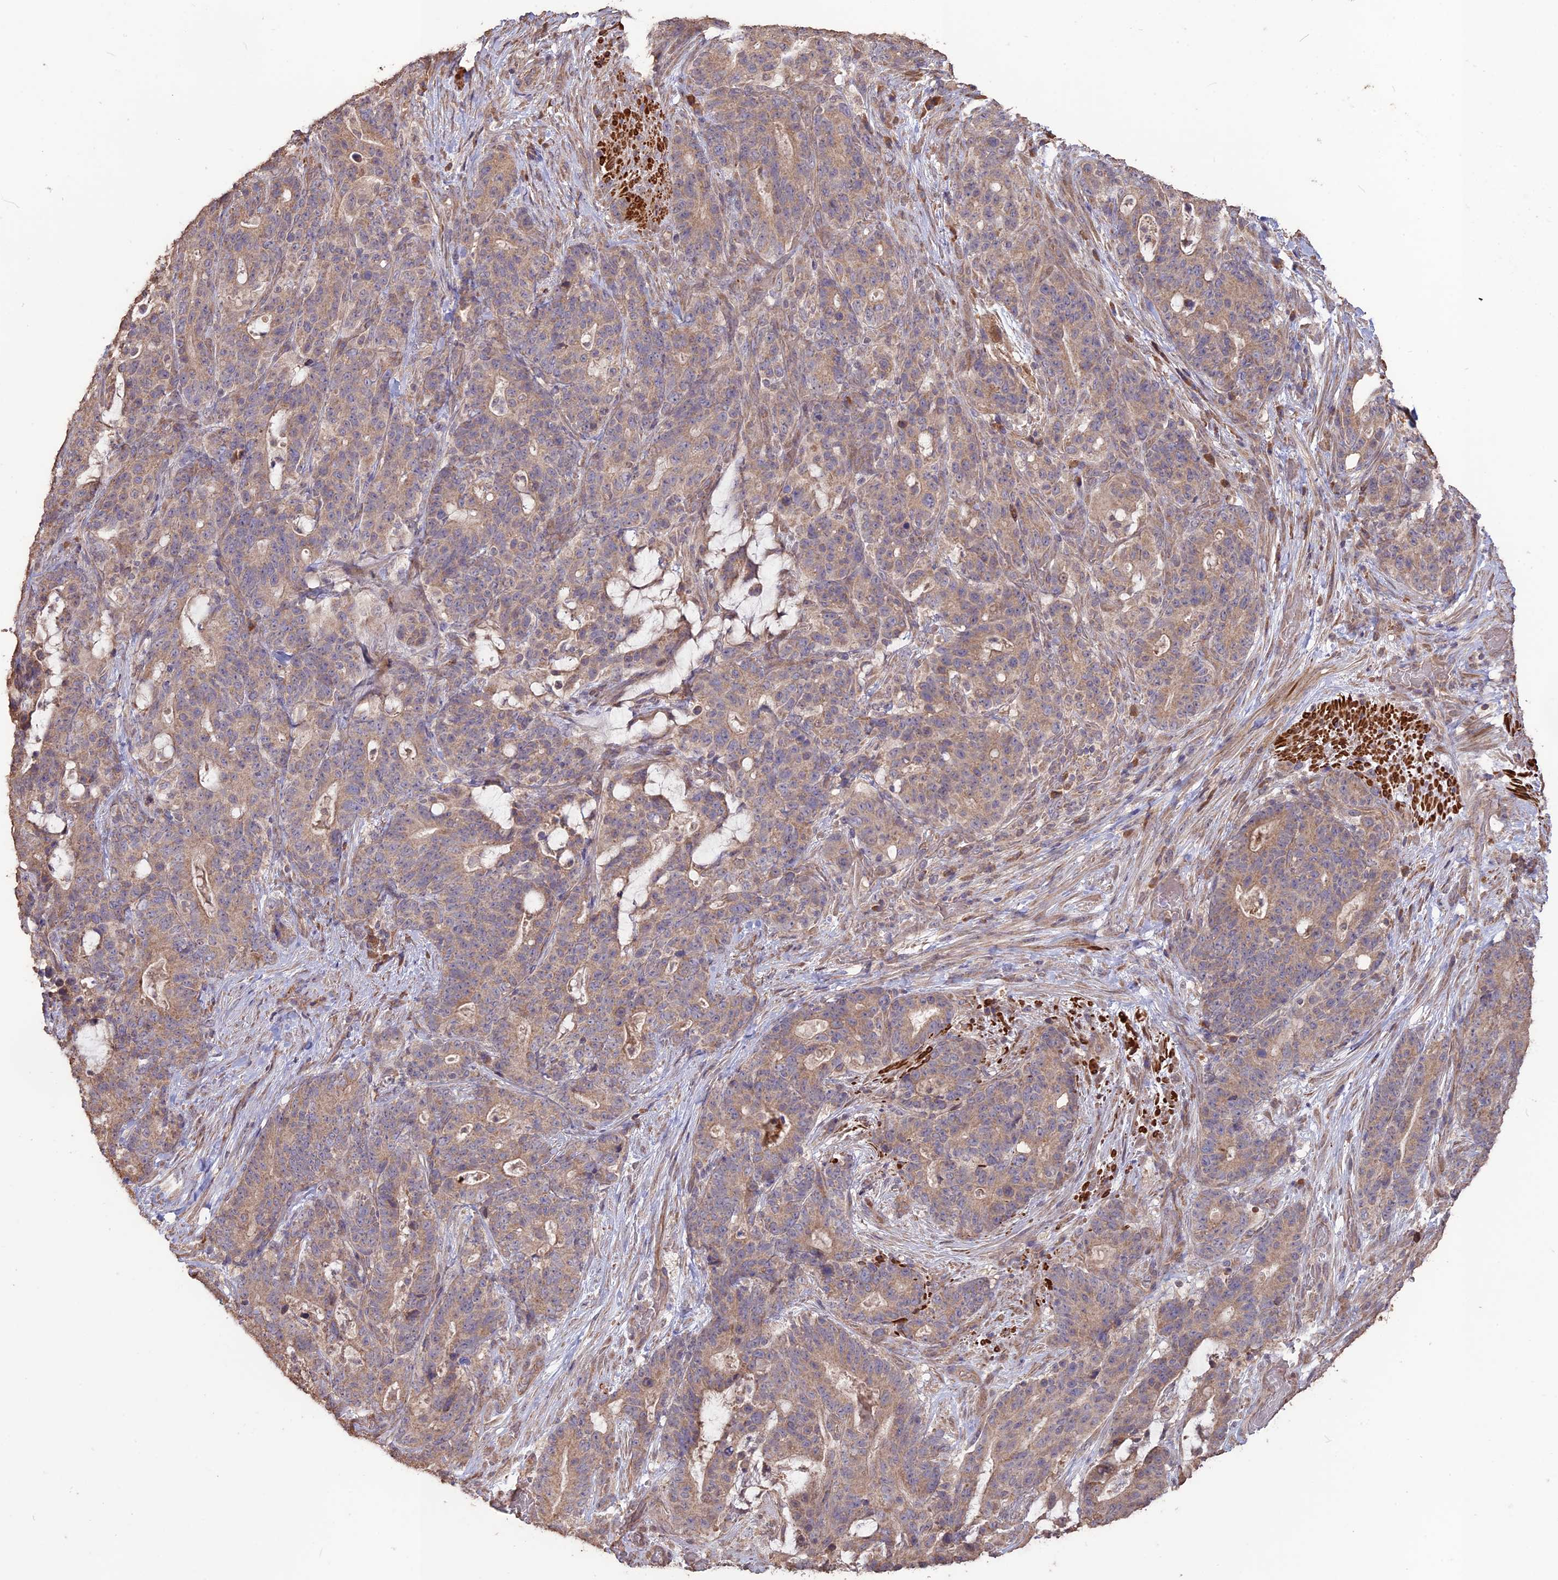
{"staining": {"intensity": "weak", "quantity": "25%-75%", "location": "cytoplasmic/membranous"}, "tissue": "stomach cancer", "cell_type": "Tumor cells", "image_type": "cancer", "snomed": [{"axis": "morphology", "description": "Normal tissue, NOS"}, {"axis": "morphology", "description": "Adenocarcinoma, NOS"}, {"axis": "topography", "description": "Stomach"}], "caption": "Approximately 25%-75% of tumor cells in stomach cancer (adenocarcinoma) display weak cytoplasmic/membranous protein expression as visualized by brown immunohistochemical staining.", "gene": "LAYN", "patient": {"sex": "female", "age": 64}}